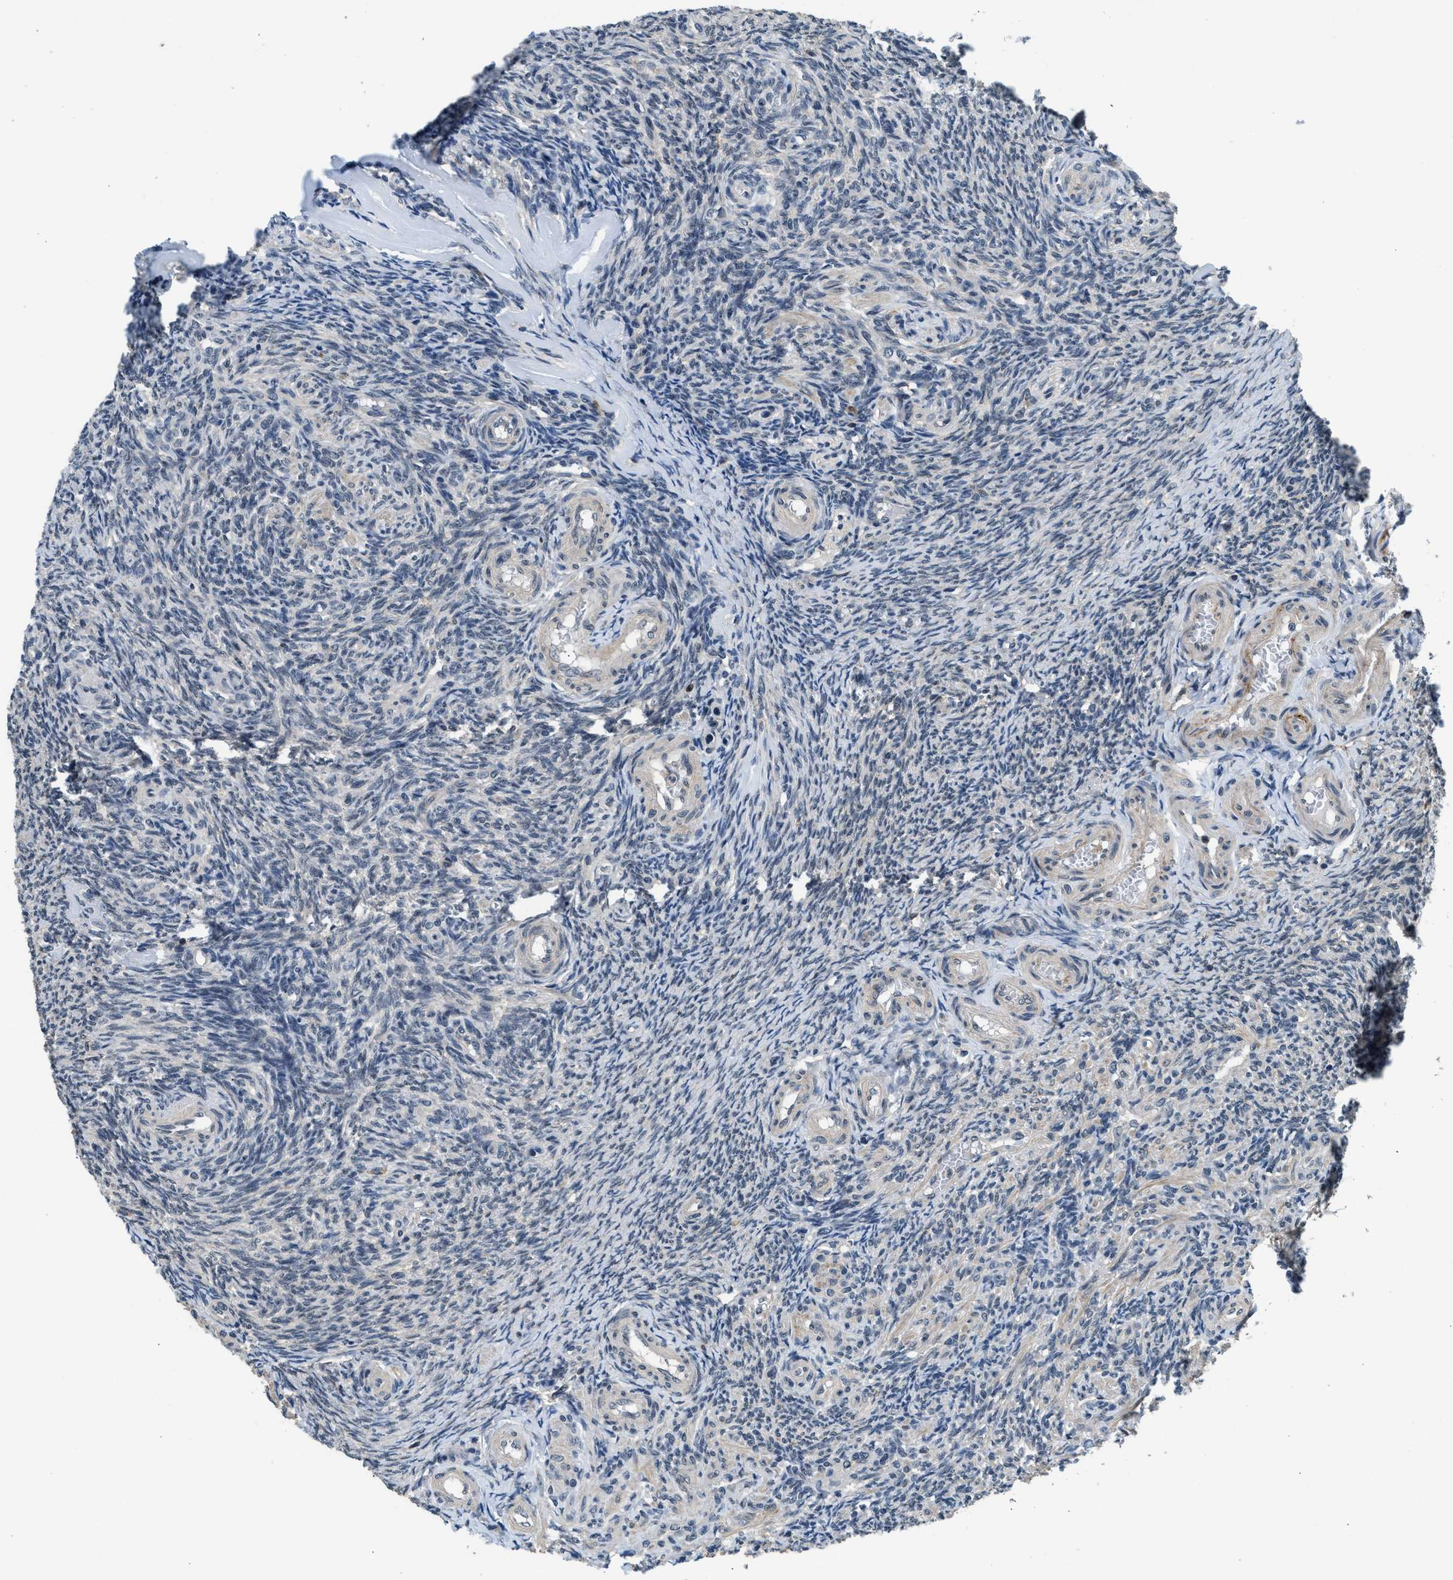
{"staining": {"intensity": "moderate", "quantity": ">75%", "location": "cytoplasmic/membranous"}, "tissue": "ovary", "cell_type": "Follicle cells", "image_type": "normal", "snomed": [{"axis": "morphology", "description": "Normal tissue, NOS"}, {"axis": "topography", "description": "Ovary"}], "caption": "Moderate cytoplasmic/membranous positivity for a protein is present in about >75% of follicle cells of unremarkable ovary using IHC.", "gene": "MTMR1", "patient": {"sex": "female", "age": 41}}